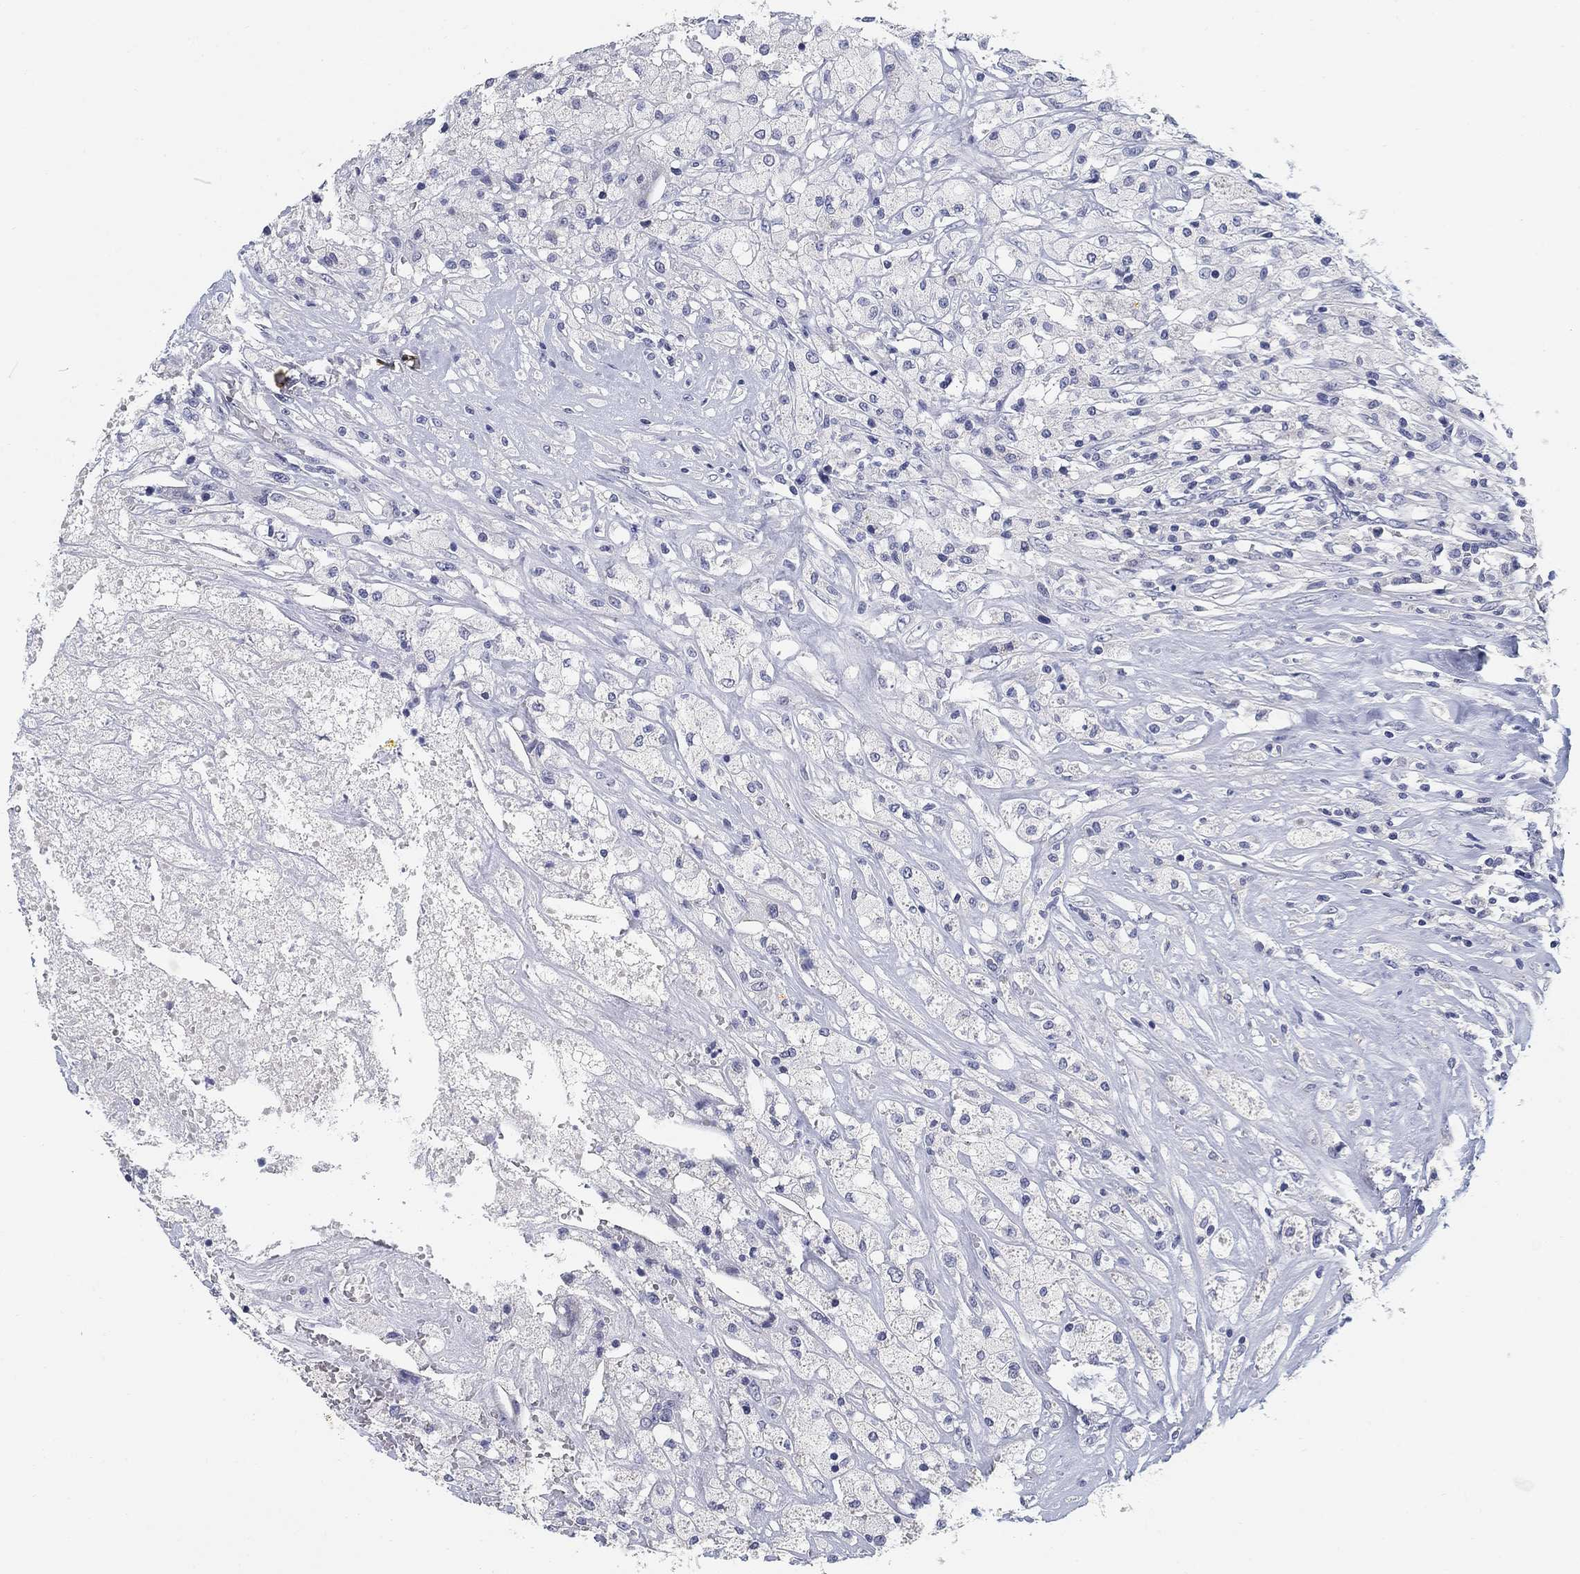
{"staining": {"intensity": "negative", "quantity": "none", "location": "none"}, "tissue": "testis cancer", "cell_type": "Tumor cells", "image_type": "cancer", "snomed": [{"axis": "morphology", "description": "Necrosis, NOS"}, {"axis": "morphology", "description": "Carcinoma, Embryonal, NOS"}, {"axis": "topography", "description": "Testis"}], "caption": "Immunohistochemistry (IHC) histopathology image of neoplastic tissue: testis cancer (embryonal carcinoma) stained with DAB (3,3'-diaminobenzidine) exhibits no significant protein positivity in tumor cells. (DAB (3,3'-diaminobenzidine) IHC, high magnification).", "gene": "CLUL1", "patient": {"sex": "male", "age": 19}}